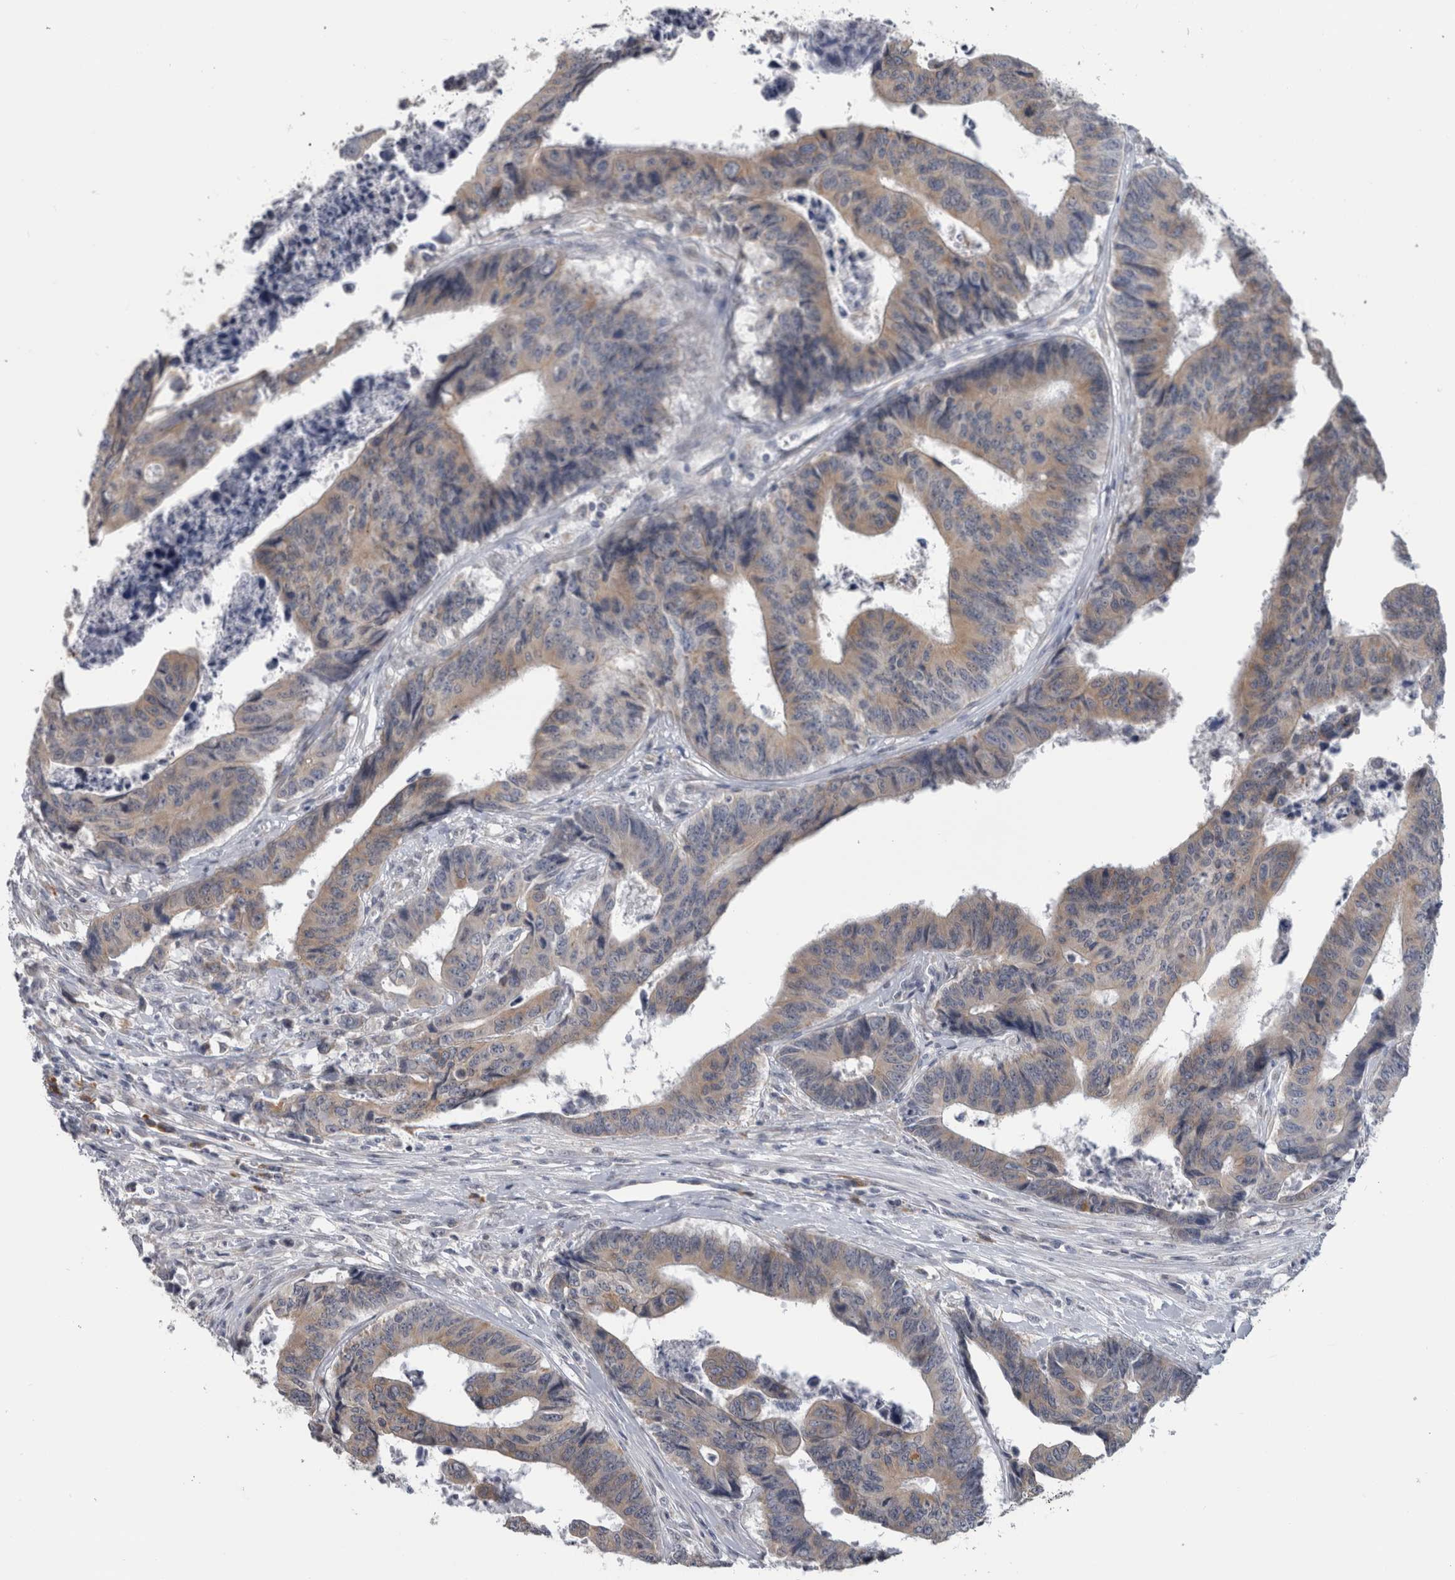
{"staining": {"intensity": "weak", "quantity": "25%-75%", "location": "cytoplasmic/membranous"}, "tissue": "colorectal cancer", "cell_type": "Tumor cells", "image_type": "cancer", "snomed": [{"axis": "morphology", "description": "Adenocarcinoma, NOS"}, {"axis": "topography", "description": "Rectum"}], "caption": "Protein expression analysis of human adenocarcinoma (colorectal) reveals weak cytoplasmic/membranous positivity in approximately 25%-75% of tumor cells.", "gene": "TMEM242", "patient": {"sex": "male", "age": 84}}